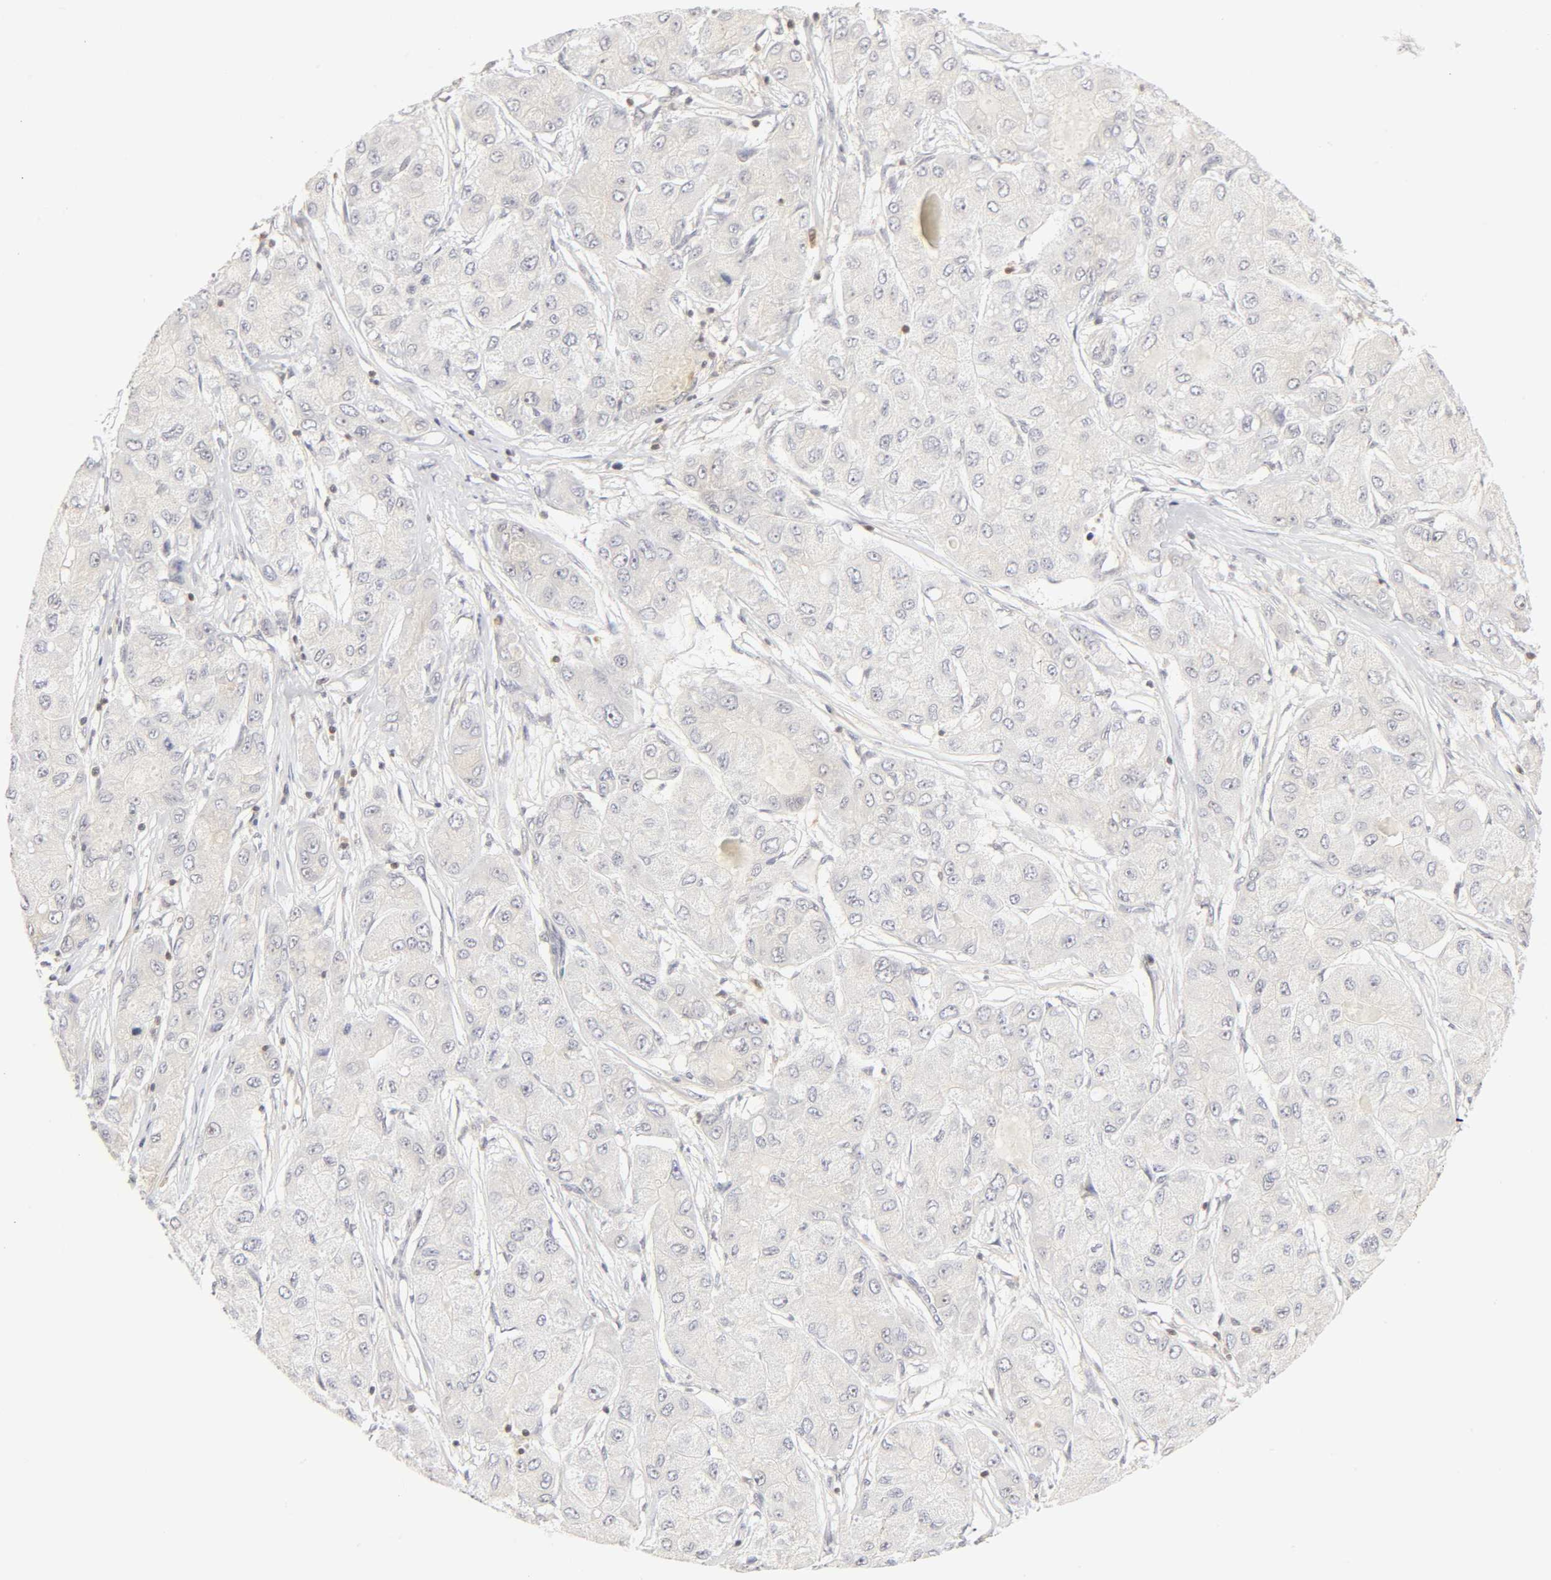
{"staining": {"intensity": "moderate", "quantity": "<25%", "location": "nuclear"}, "tissue": "liver cancer", "cell_type": "Tumor cells", "image_type": "cancer", "snomed": [{"axis": "morphology", "description": "Carcinoma, Hepatocellular, NOS"}, {"axis": "topography", "description": "Liver"}], "caption": "The image shows a brown stain indicating the presence of a protein in the nuclear of tumor cells in hepatocellular carcinoma (liver). Nuclei are stained in blue.", "gene": "KIF2A", "patient": {"sex": "male", "age": 80}}